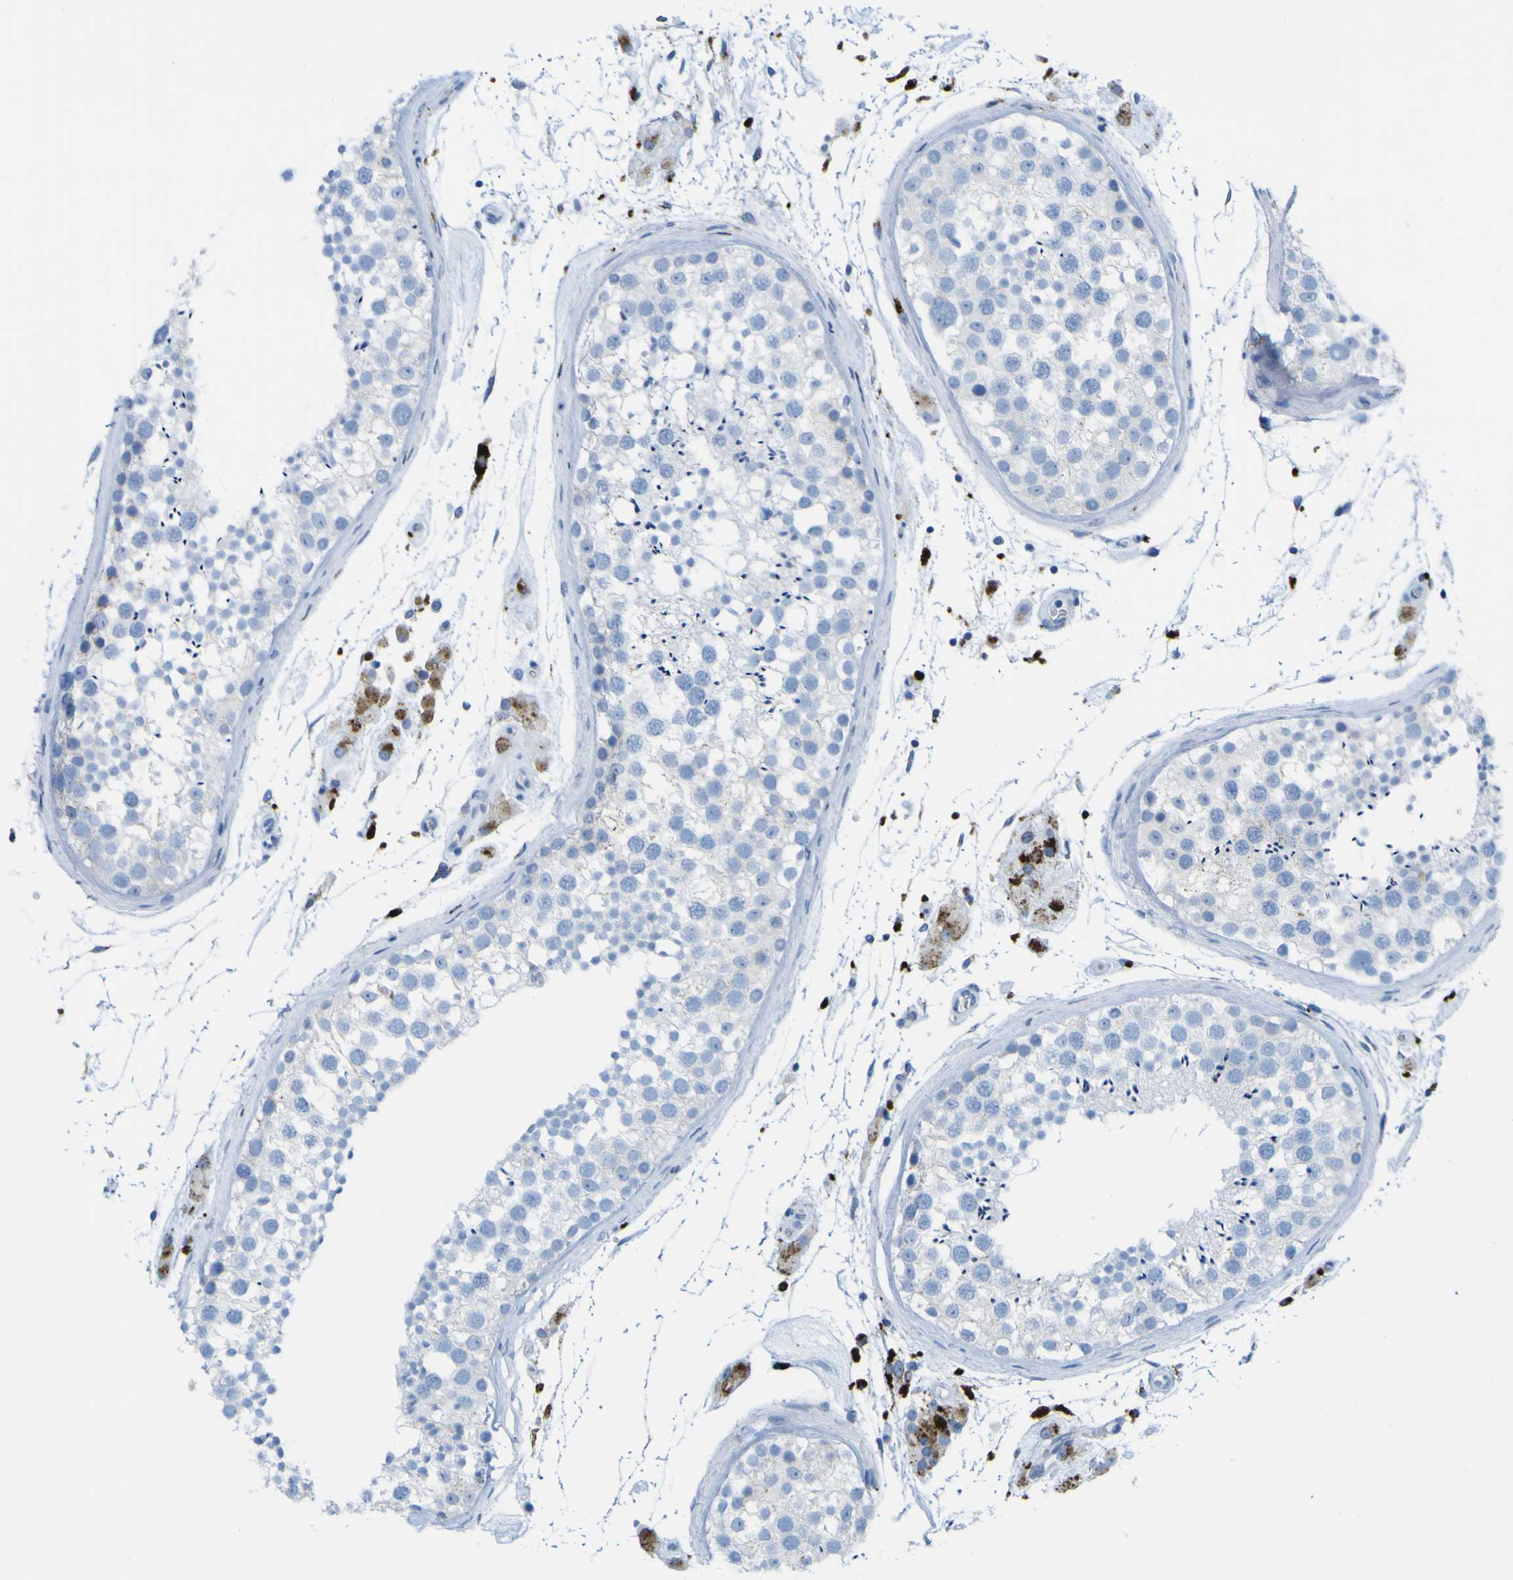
{"staining": {"intensity": "negative", "quantity": "none", "location": "none"}, "tissue": "testis", "cell_type": "Cells in seminiferous ducts", "image_type": "normal", "snomed": [{"axis": "morphology", "description": "Normal tissue, NOS"}, {"axis": "topography", "description": "Testis"}], "caption": "A high-resolution micrograph shows immunohistochemistry staining of unremarkable testis, which exhibits no significant positivity in cells in seminiferous ducts.", "gene": "PLD3", "patient": {"sex": "male", "age": 46}}